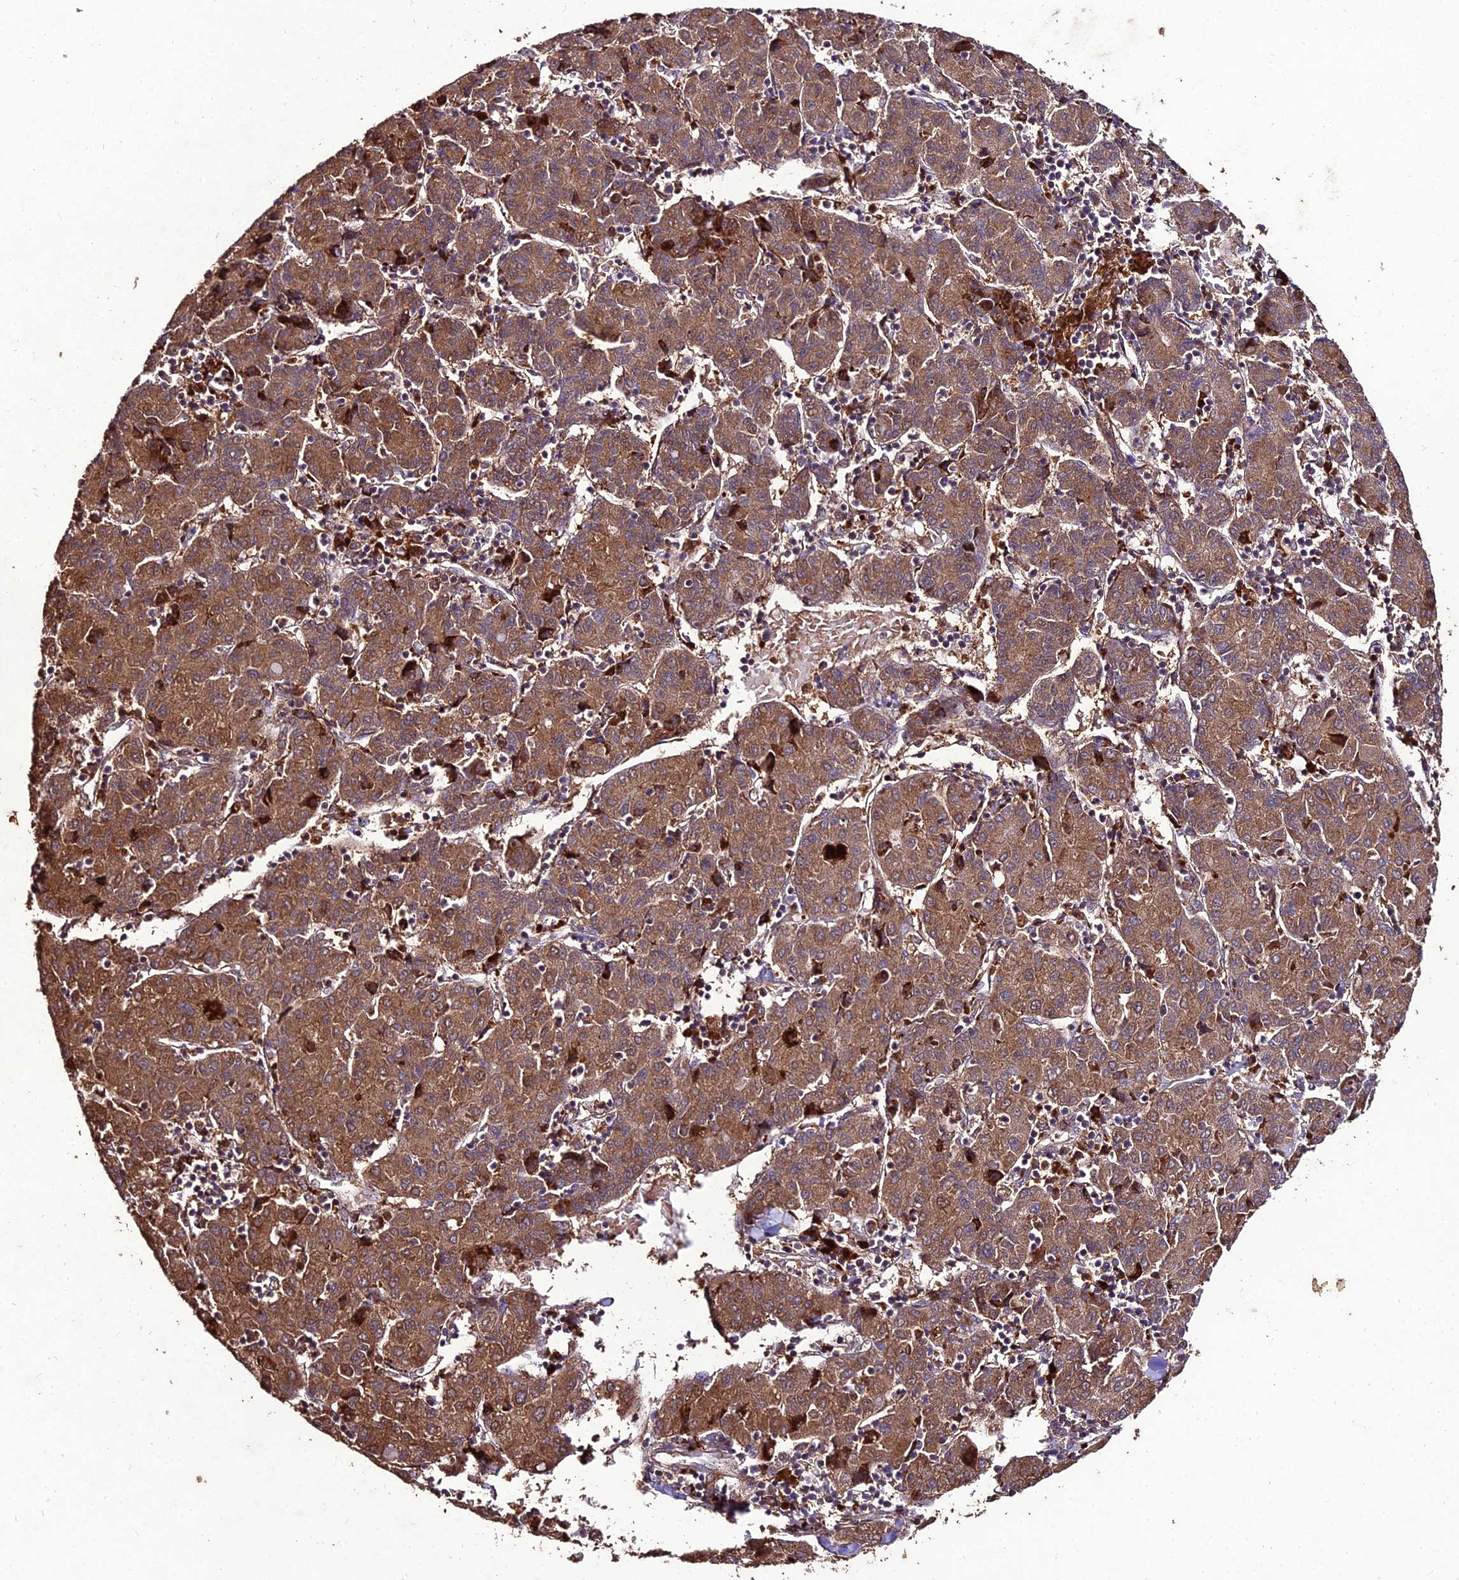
{"staining": {"intensity": "moderate", "quantity": ">75%", "location": "cytoplasmic/membranous"}, "tissue": "liver cancer", "cell_type": "Tumor cells", "image_type": "cancer", "snomed": [{"axis": "morphology", "description": "Carcinoma, Hepatocellular, NOS"}, {"axis": "topography", "description": "Liver"}], "caption": "Human liver cancer (hepatocellular carcinoma) stained with a protein marker reveals moderate staining in tumor cells.", "gene": "ZNF766", "patient": {"sex": "male", "age": 65}}